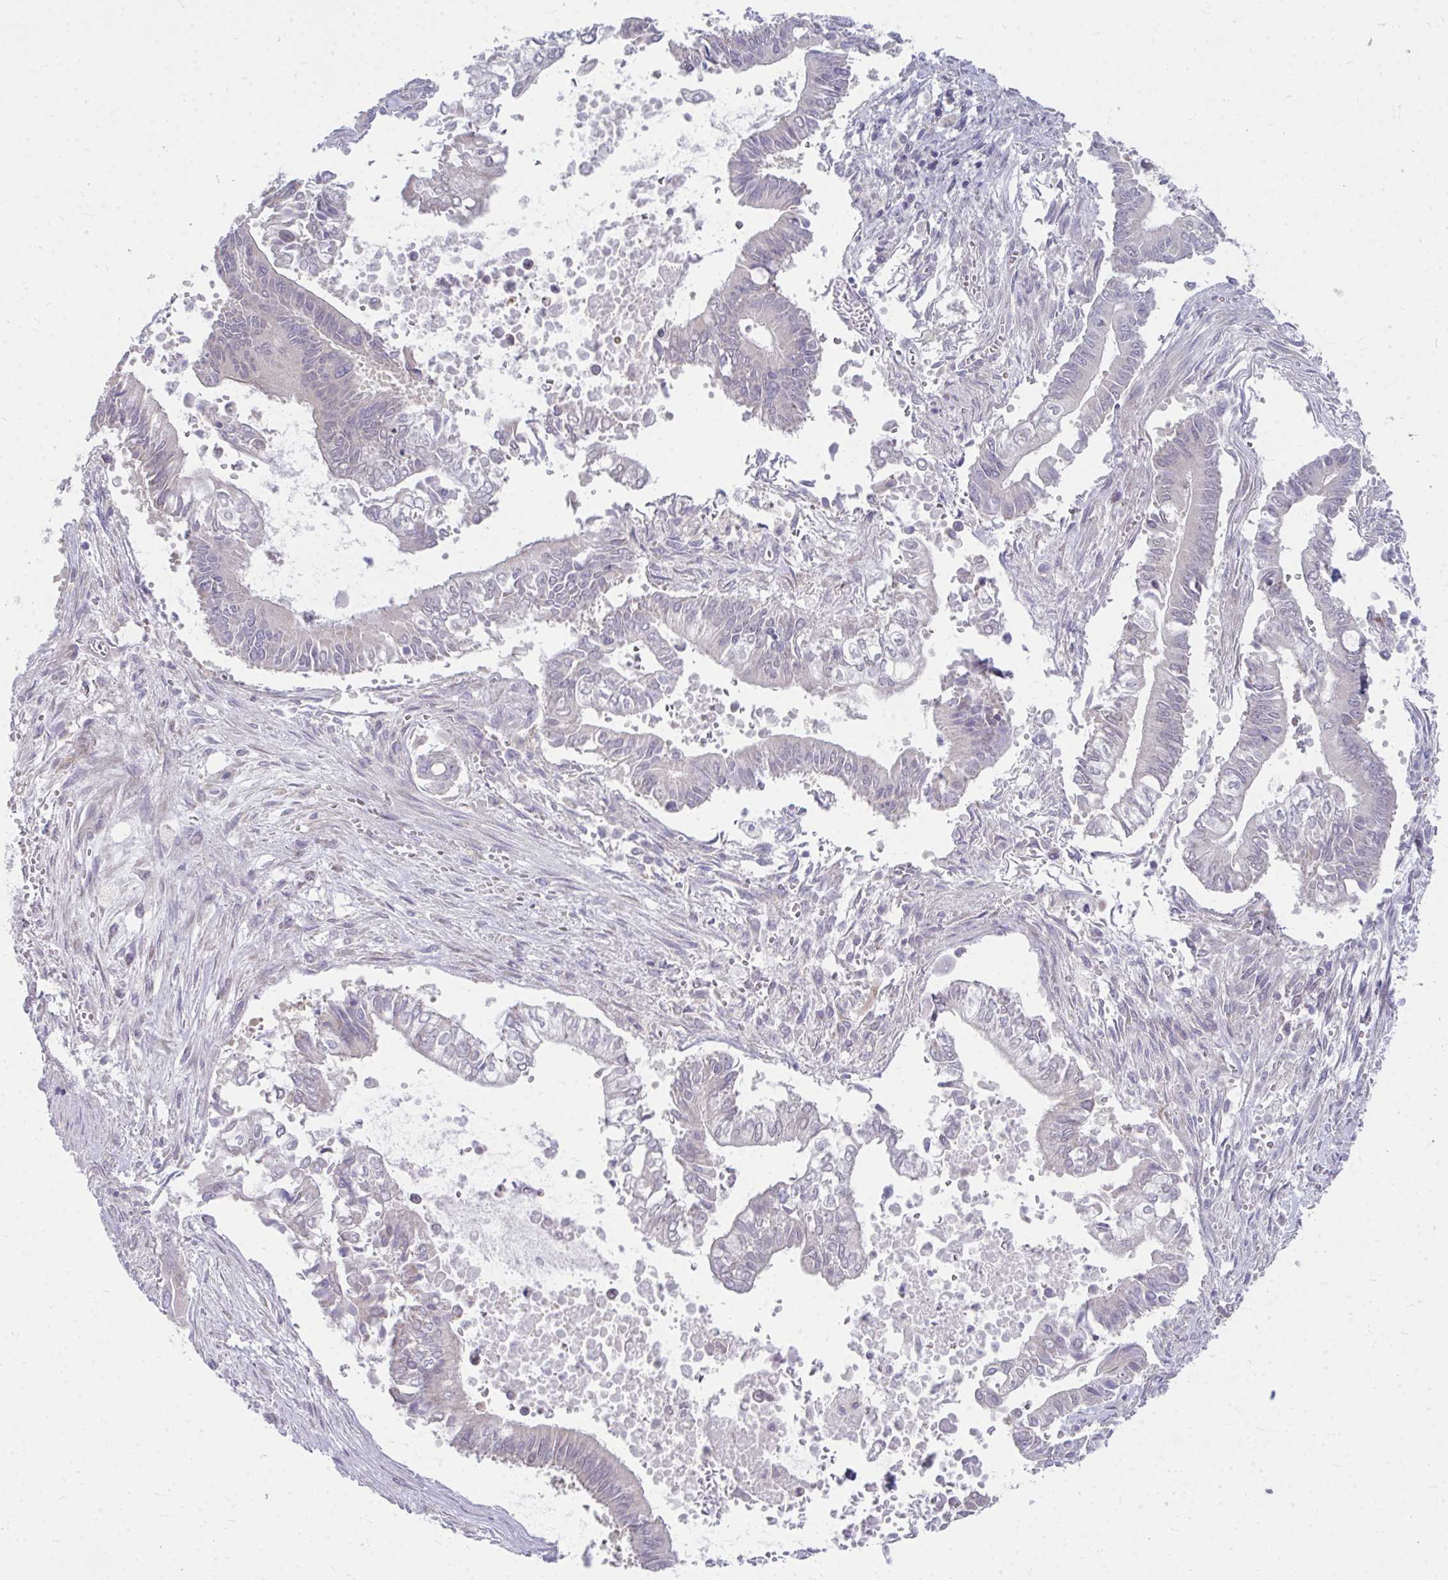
{"staining": {"intensity": "negative", "quantity": "none", "location": "none"}, "tissue": "pancreatic cancer", "cell_type": "Tumor cells", "image_type": "cancer", "snomed": [{"axis": "morphology", "description": "Adenocarcinoma, NOS"}, {"axis": "topography", "description": "Pancreas"}], "caption": "This is an IHC micrograph of human pancreatic adenocarcinoma. There is no expression in tumor cells.", "gene": "MROH8", "patient": {"sex": "male", "age": 68}}